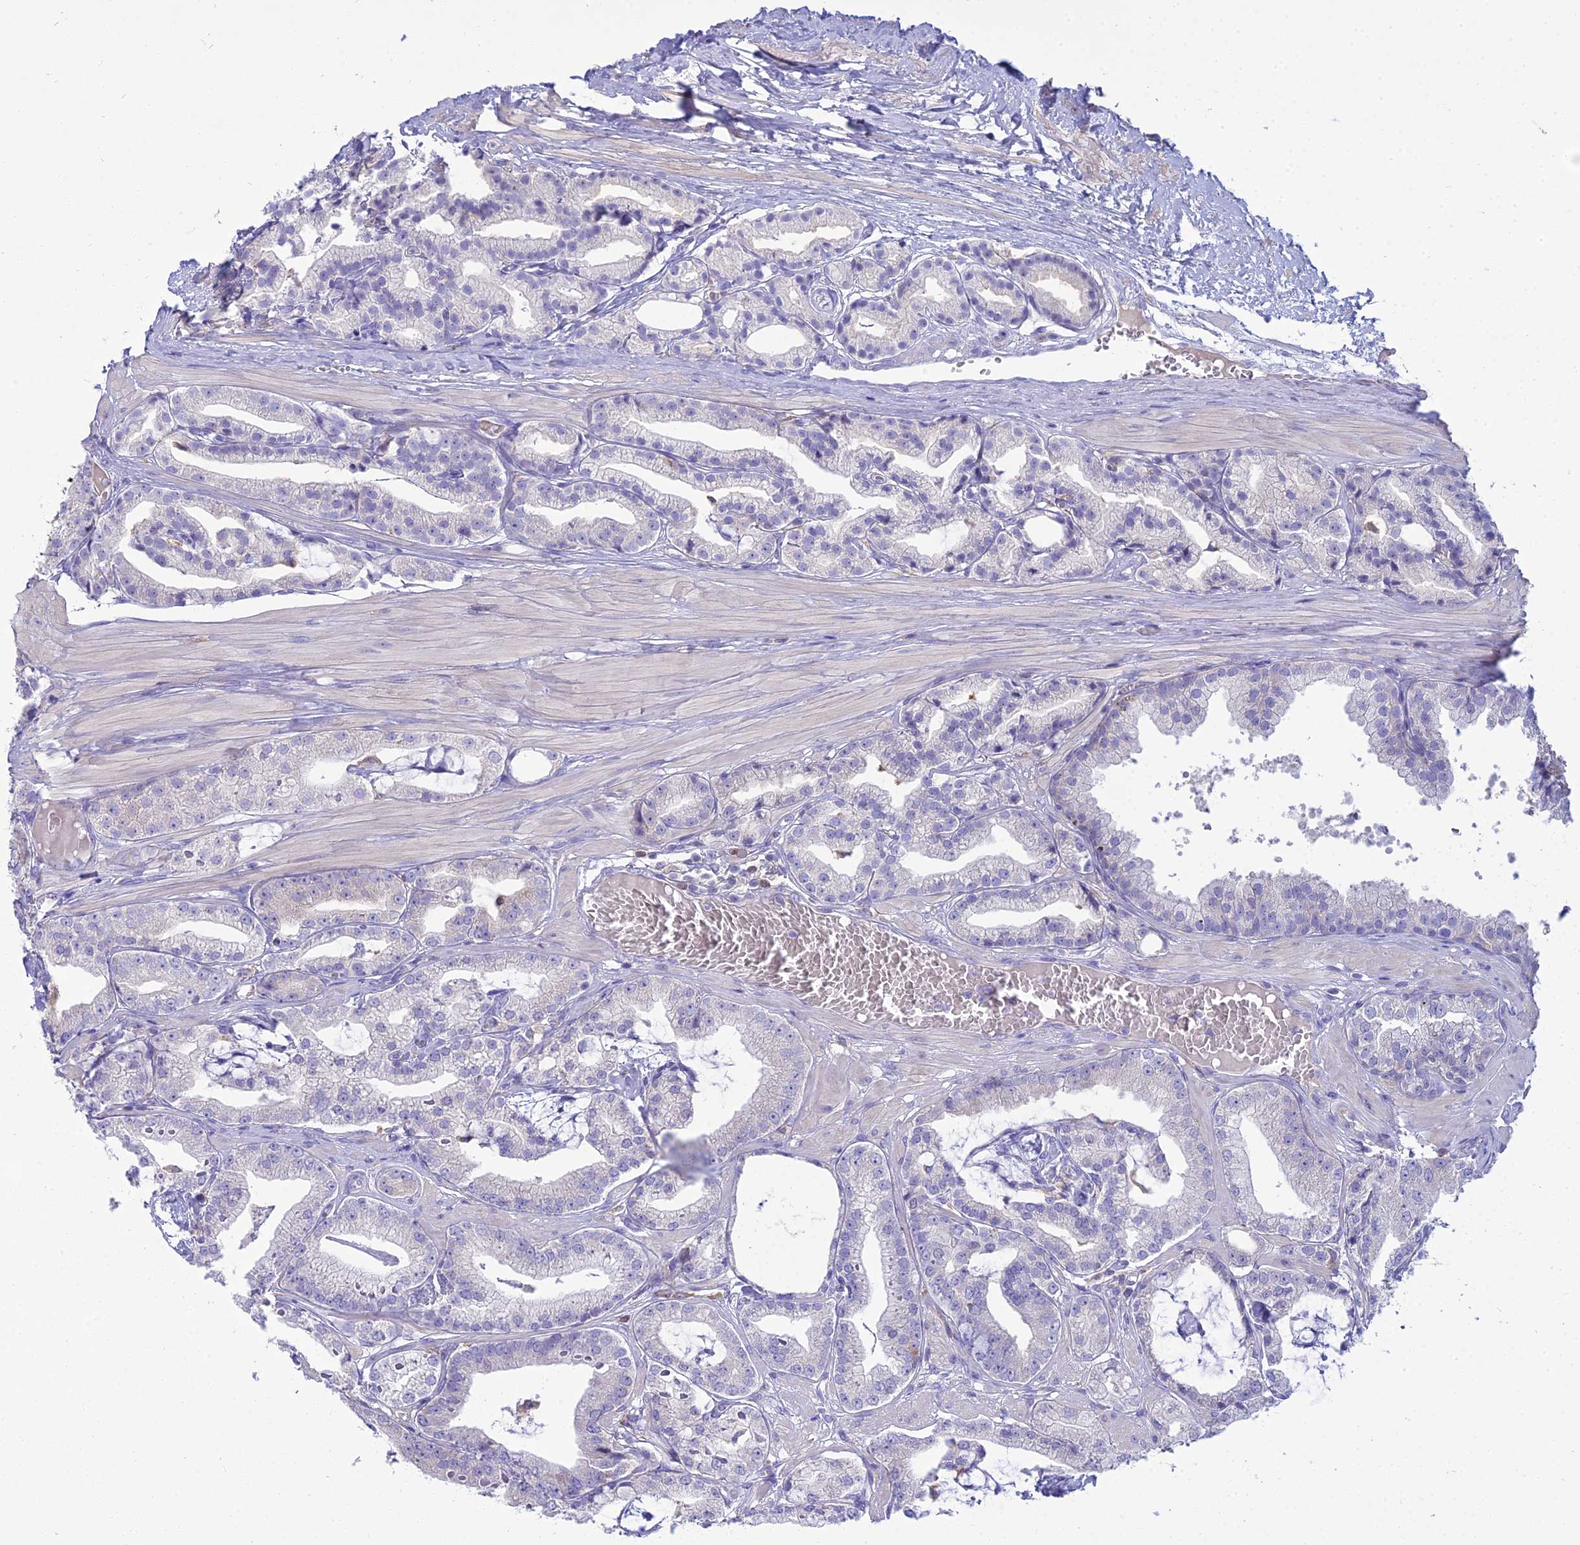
{"staining": {"intensity": "negative", "quantity": "none", "location": "none"}, "tissue": "prostate cancer", "cell_type": "Tumor cells", "image_type": "cancer", "snomed": [{"axis": "morphology", "description": "Adenocarcinoma, High grade"}, {"axis": "topography", "description": "Prostate"}], "caption": "Immunohistochemistry histopathology image of human adenocarcinoma (high-grade) (prostate) stained for a protein (brown), which demonstrates no expression in tumor cells.", "gene": "BLNK", "patient": {"sex": "male", "age": 71}}